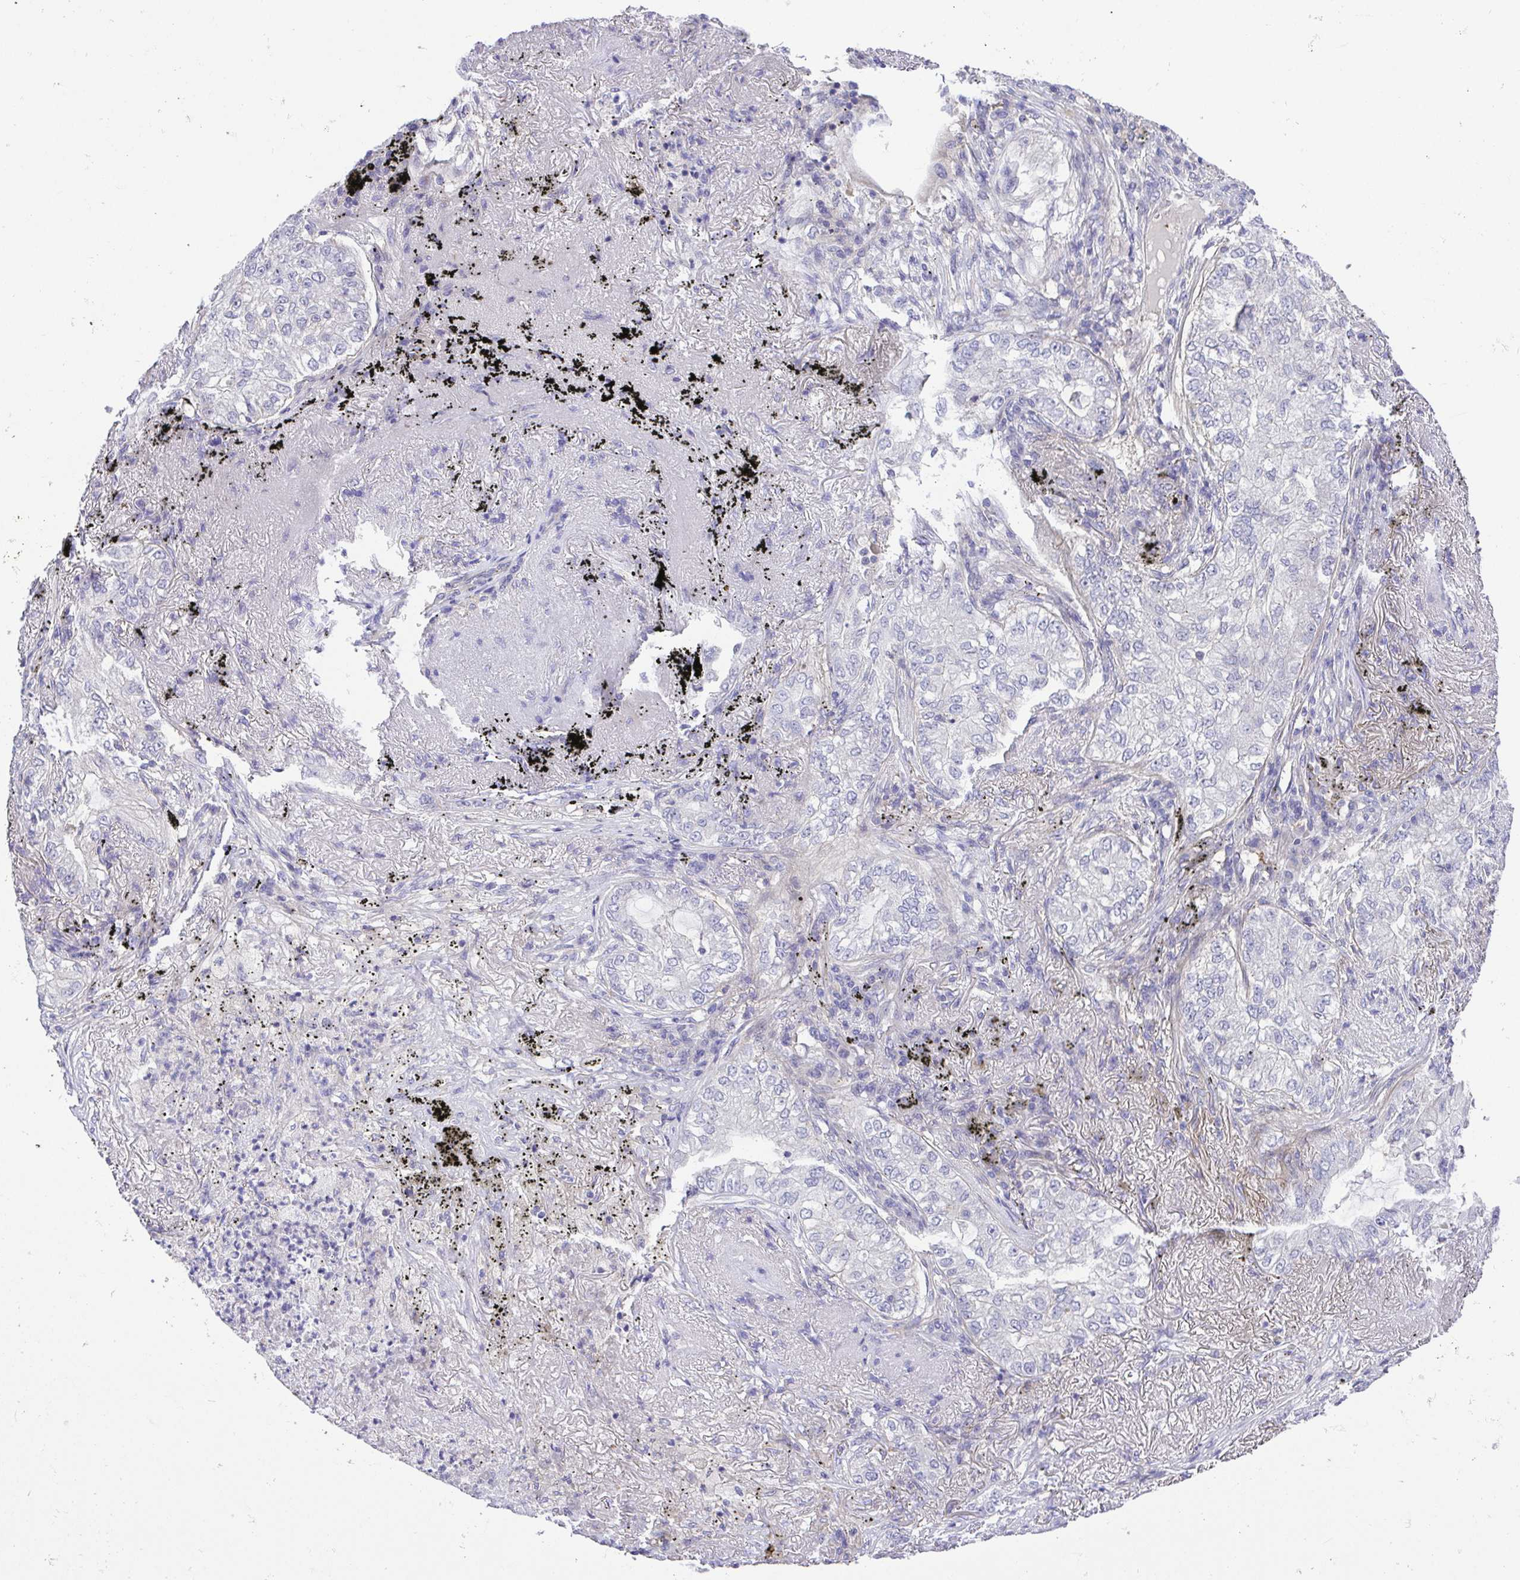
{"staining": {"intensity": "negative", "quantity": "none", "location": "none"}, "tissue": "lung cancer", "cell_type": "Tumor cells", "image_type": "cancer", "snomed": [{"axis": "morphology", "description": "Adenocarcinoma, NOS"}, {"axis": "topography", "description": "Lung"}], "caption": "Adenocarcinoma (lung) stained for a protein using immunohistochemistry (IHC) shows no staining tumor cells.", "gene": "PRR14L", "patient": {"sex": "female", "age": 73}}